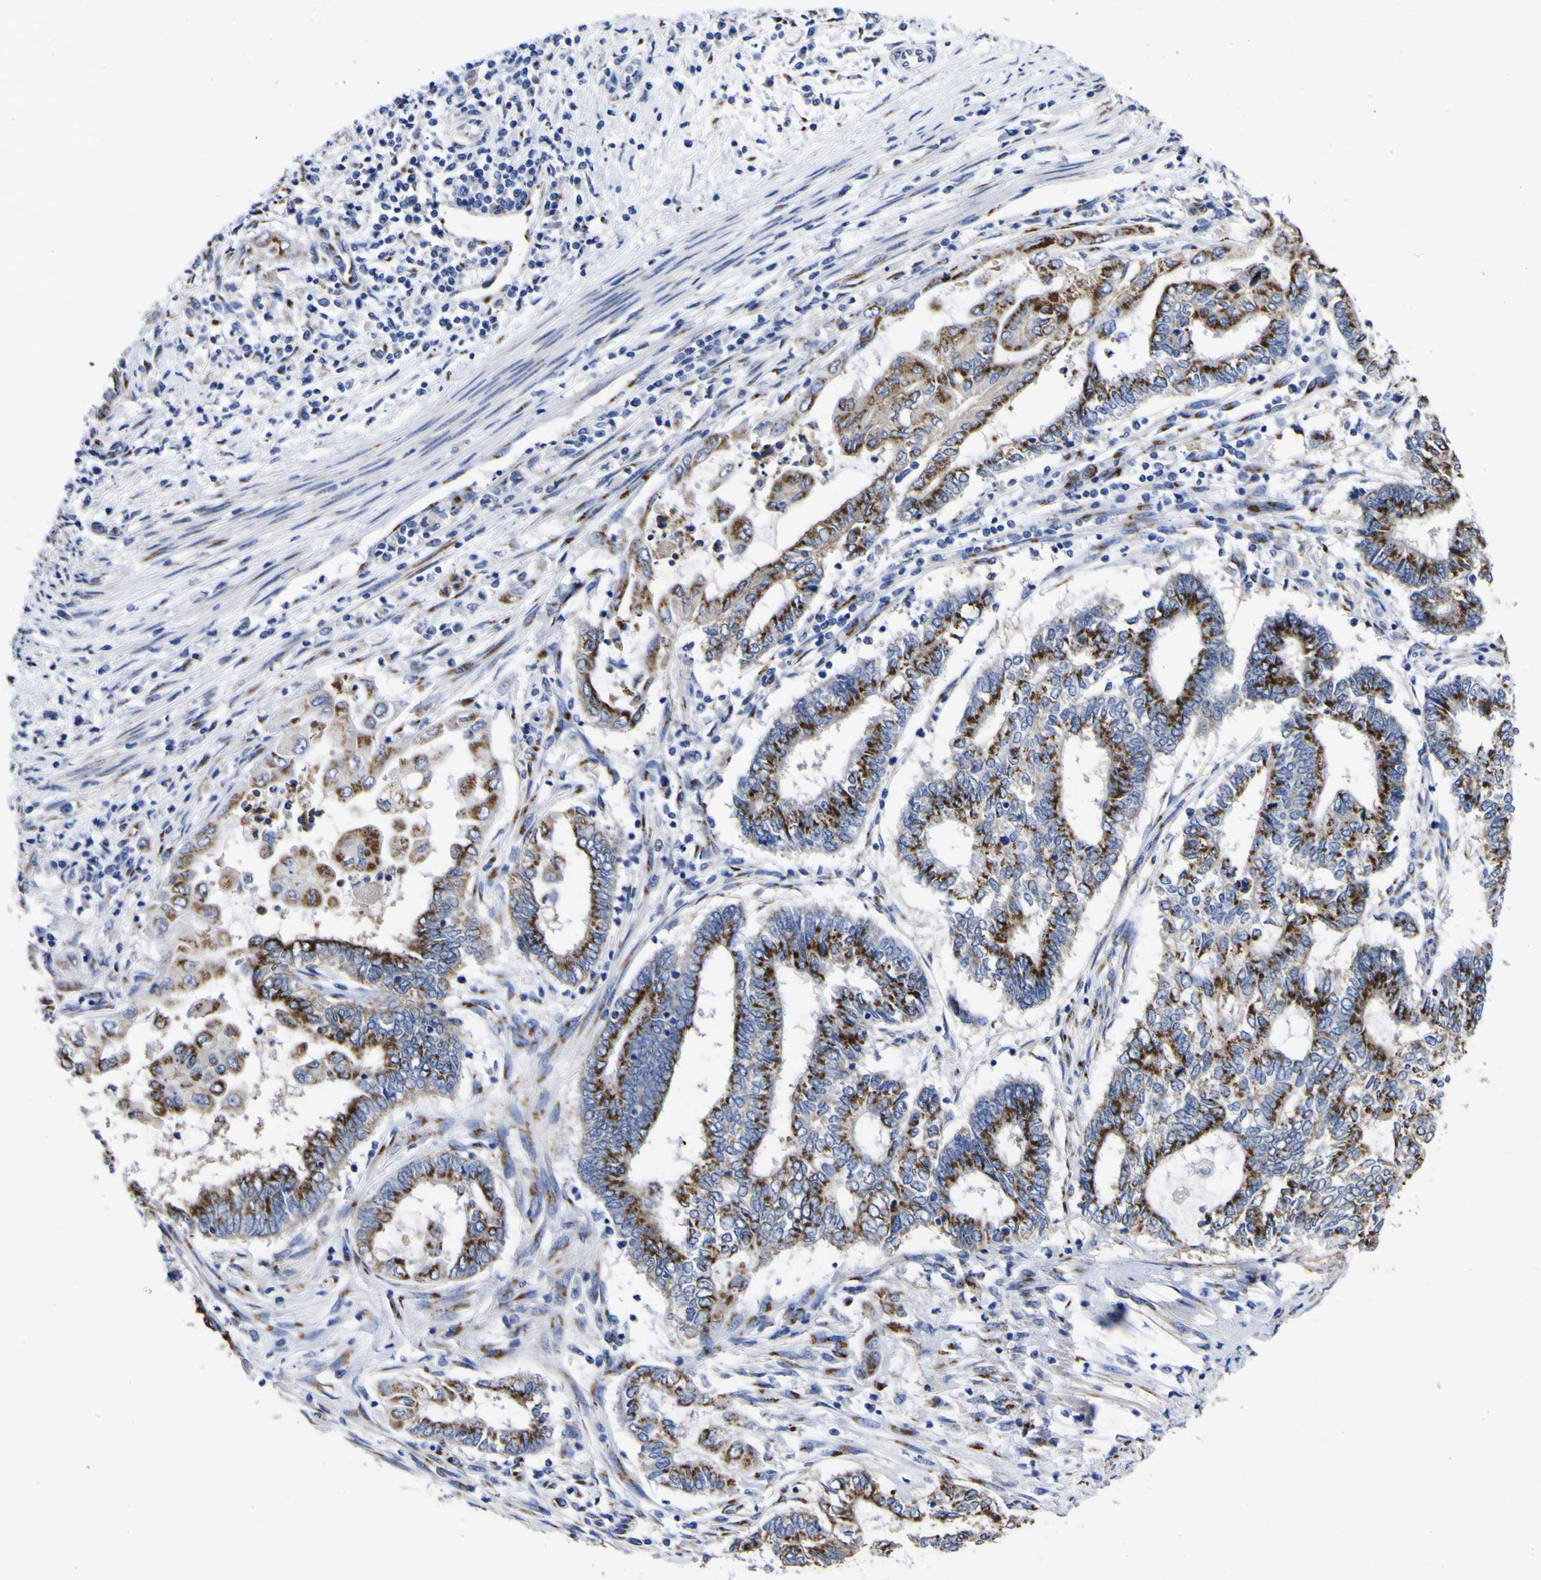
{"staining": {"intensity": "moderate", "quantity": ">75%", "location": "cytoplasmic/membranous"}, "tissue": "endometrial cancer", "cell_type": "Tumor cells", "image_type": "cancer", "snomed": [{"axis": "morphology", "description": "Adenocarcinoma, NOS"}, {"axis": "topography", "description": "Uterus"}, {"axis": "topography", "description": "Endometrium"}], "caption": "Tumor cells show medium levels of moderate cytoplasmic/membranous expression in about >75% of cells in human endometrial cancer (adenocarcinoma). Immunohistochemistry (ihc) stains the protein of interest in brown and the nuclei are stained blue.", "gene": "GOLM1", "patient": {"sex": "female", "age": 70}}